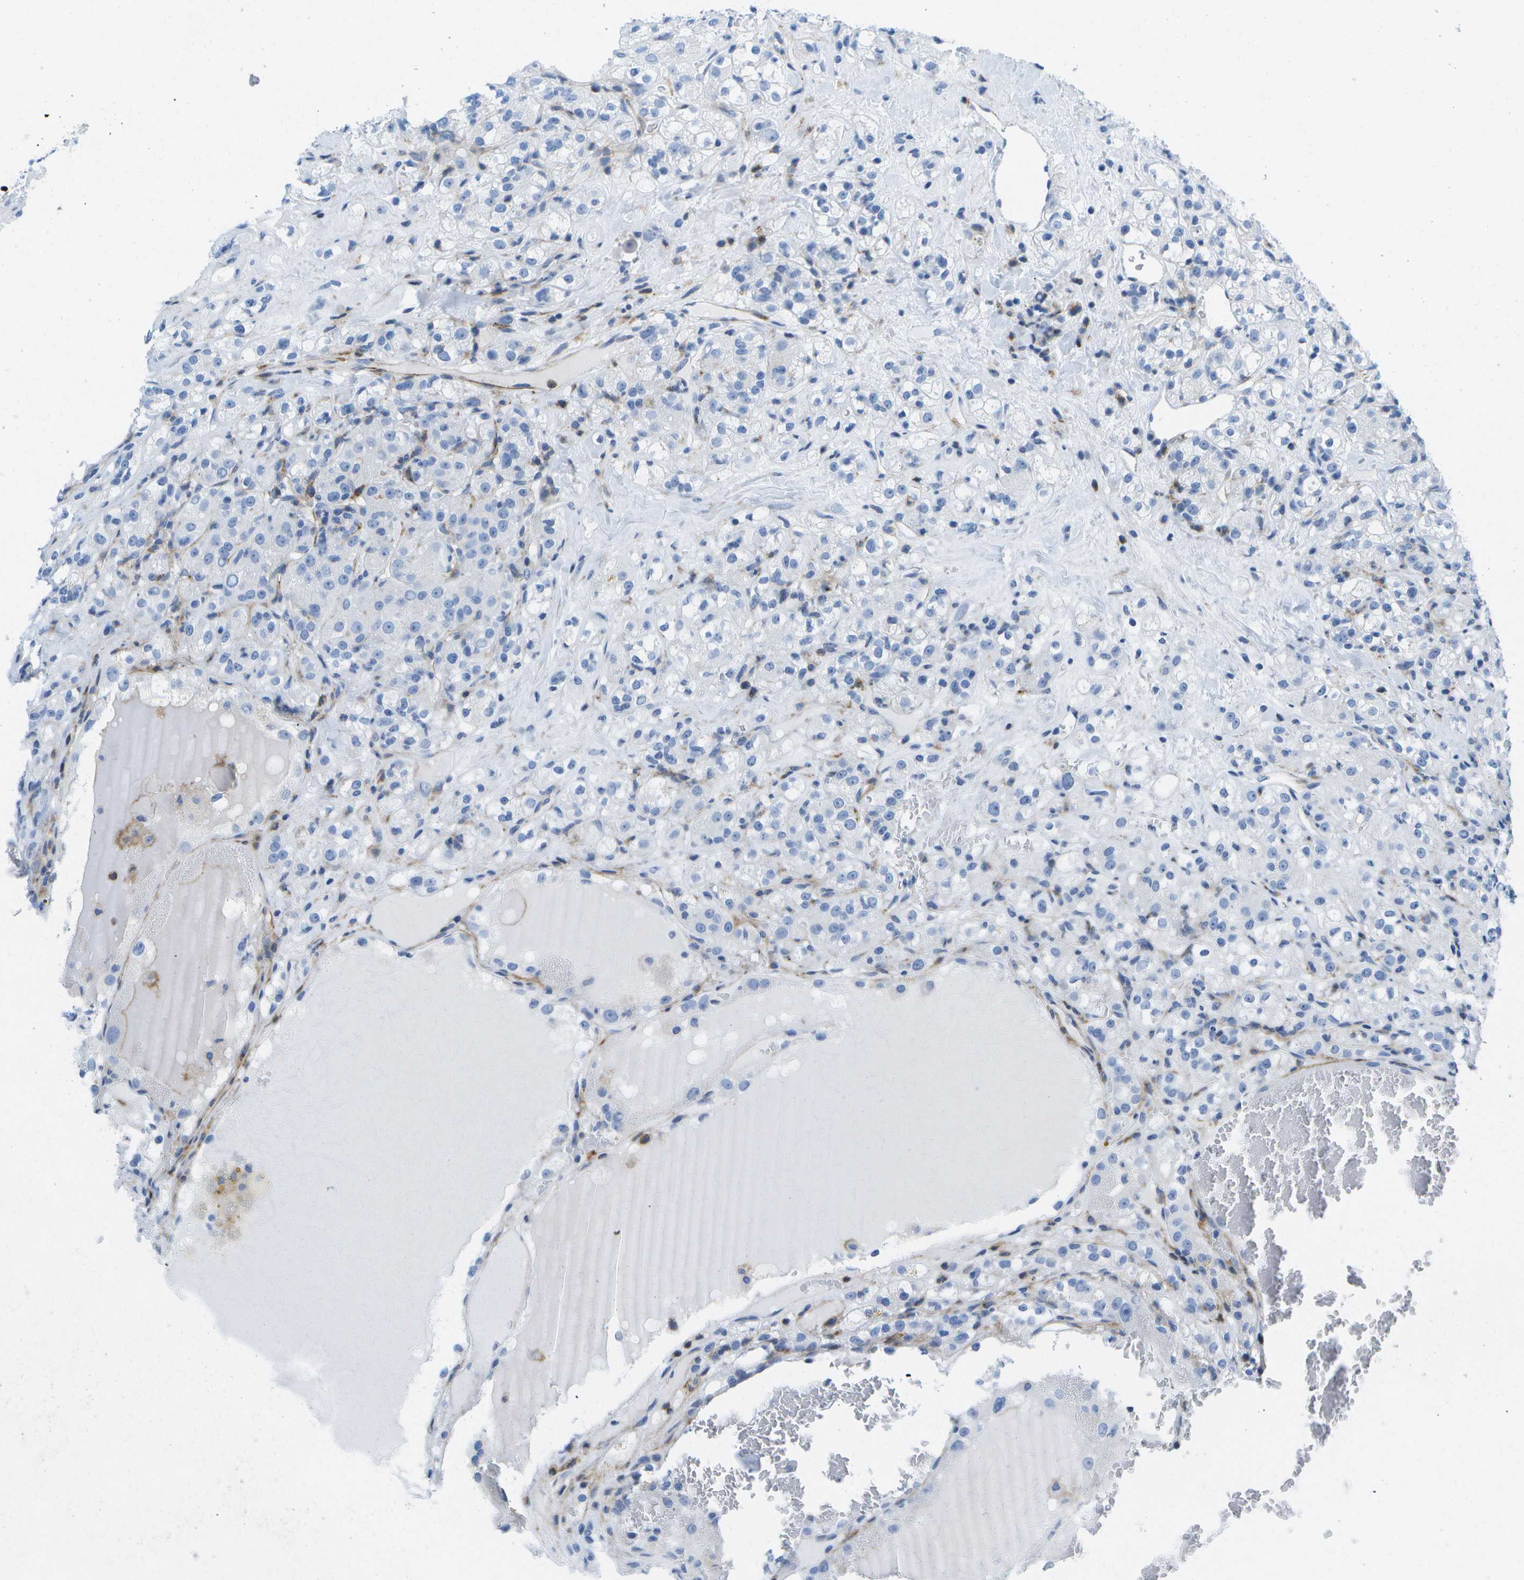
{"staining": {"intensity": "negative", "quantity": "none", "location": "none"}, "tissue": "renal cancer", "cell_type": "Tumor cells", "image_type": "cancer", "snomed": [{"axis": "morphology", "description": "Normal tissue, NOS"}, {"axis": "morphology", "description": "Adenocarcinoma, NOS"}, {"axis": "topography", "description": "Kidney"}], "caption": "The histopathology image shows no staining of tumor cells in renal adenocarcinoma.", "gene": "ADGRG6", "patient": {"sex": "male", "age": 61}}